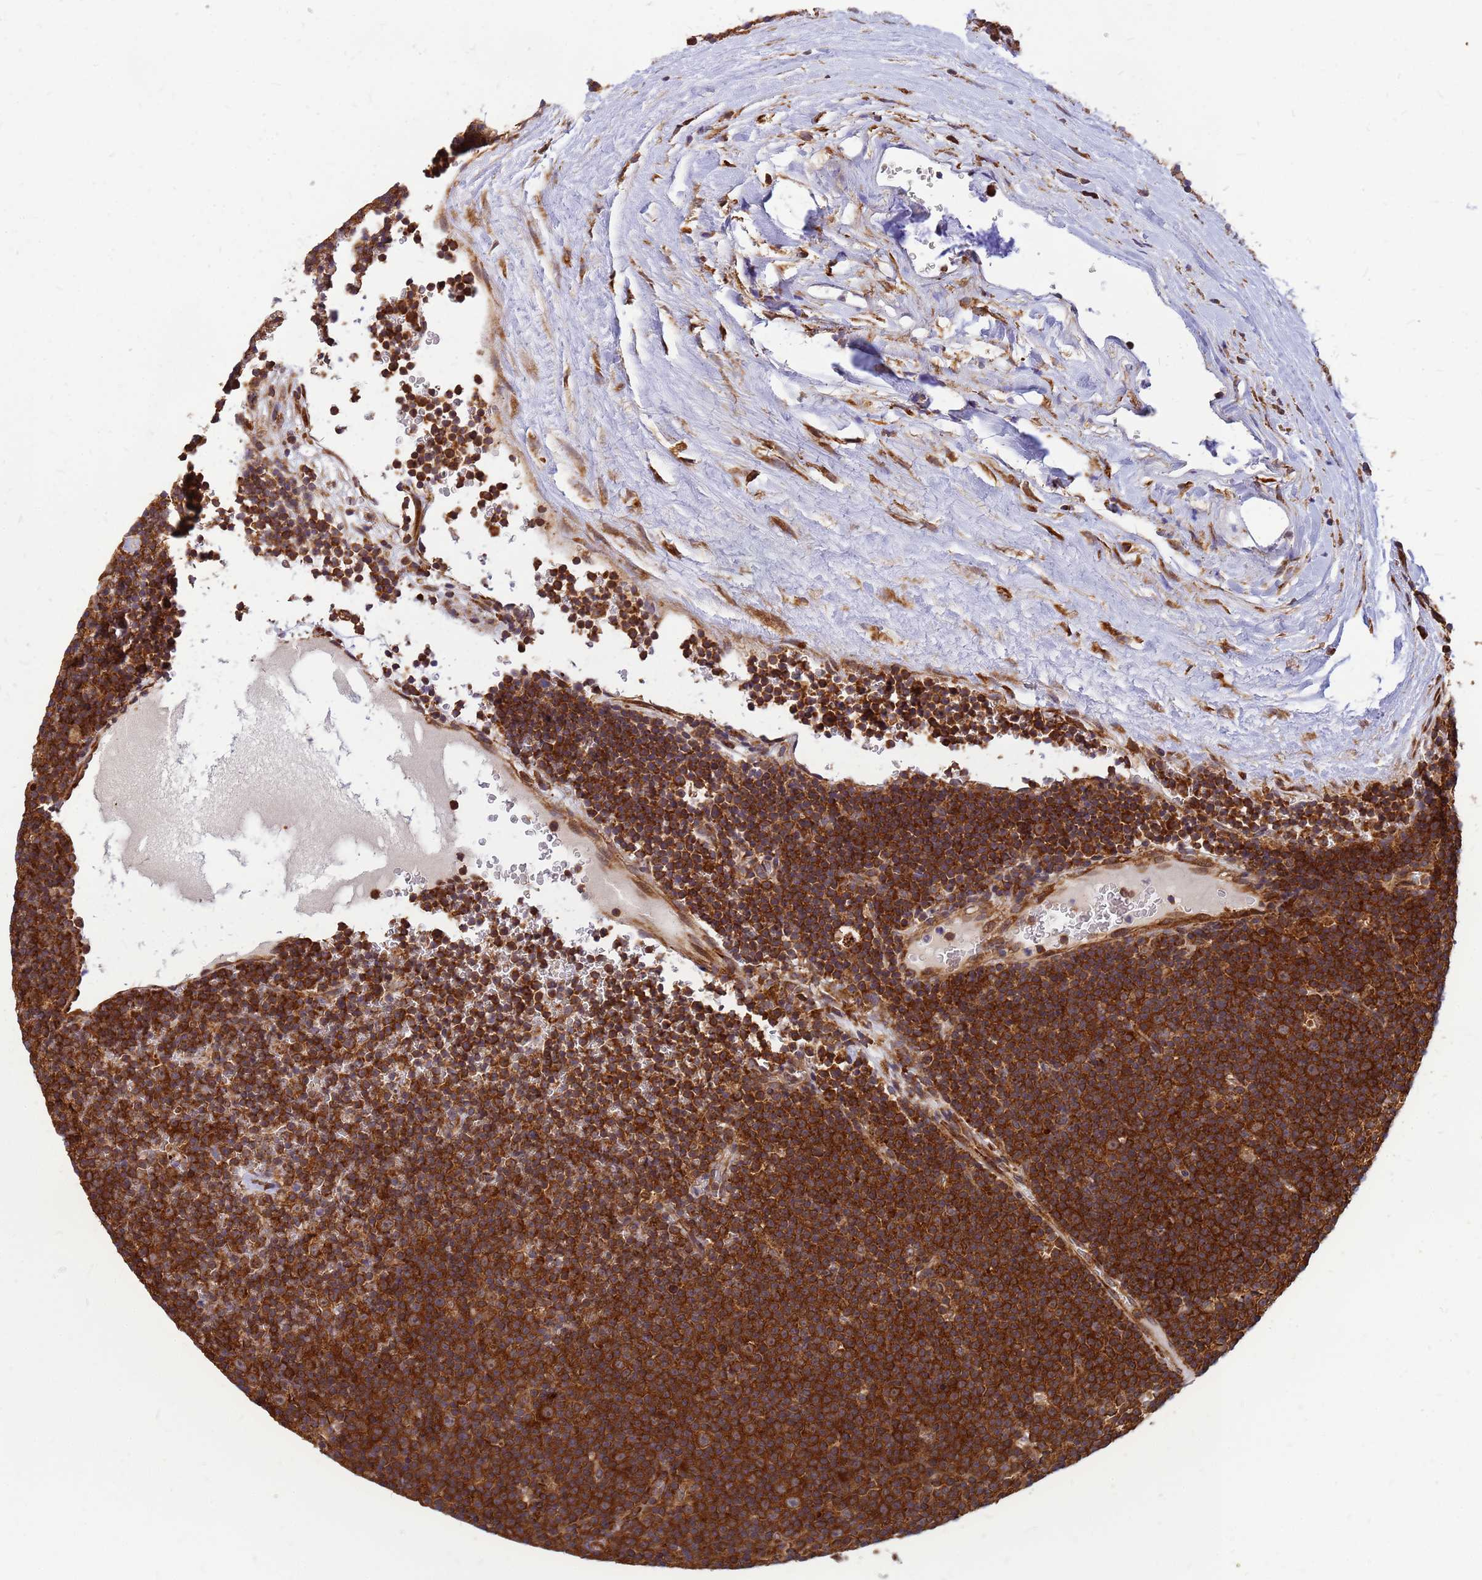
{"staining": {"intensity": "strong", "quantity": ">75%", "location": "cytoplasmic/membranous"}, "tissue": "lymphoma", "cell_type": "Tumor cells", "image_type": "cancer", "snomed": [{"axis": "morphology", "description": "Malignant lymphoma, non-Hodgkin's type, Low grade"}, {"axis": "topography", "description": "Lymph node"}], "caption": "A brown stain shows strong cytoplasmic/membranous positivity of a protein in human lymphoma tumor cells. (Stains: DAB (3,3'-diaminobenzidine) in brown, nuclei in blue, Microscopy: brightfield microscopy at high magnification).", "gene": "RPL8", "patient": {"sex": "female", "age": 67}}